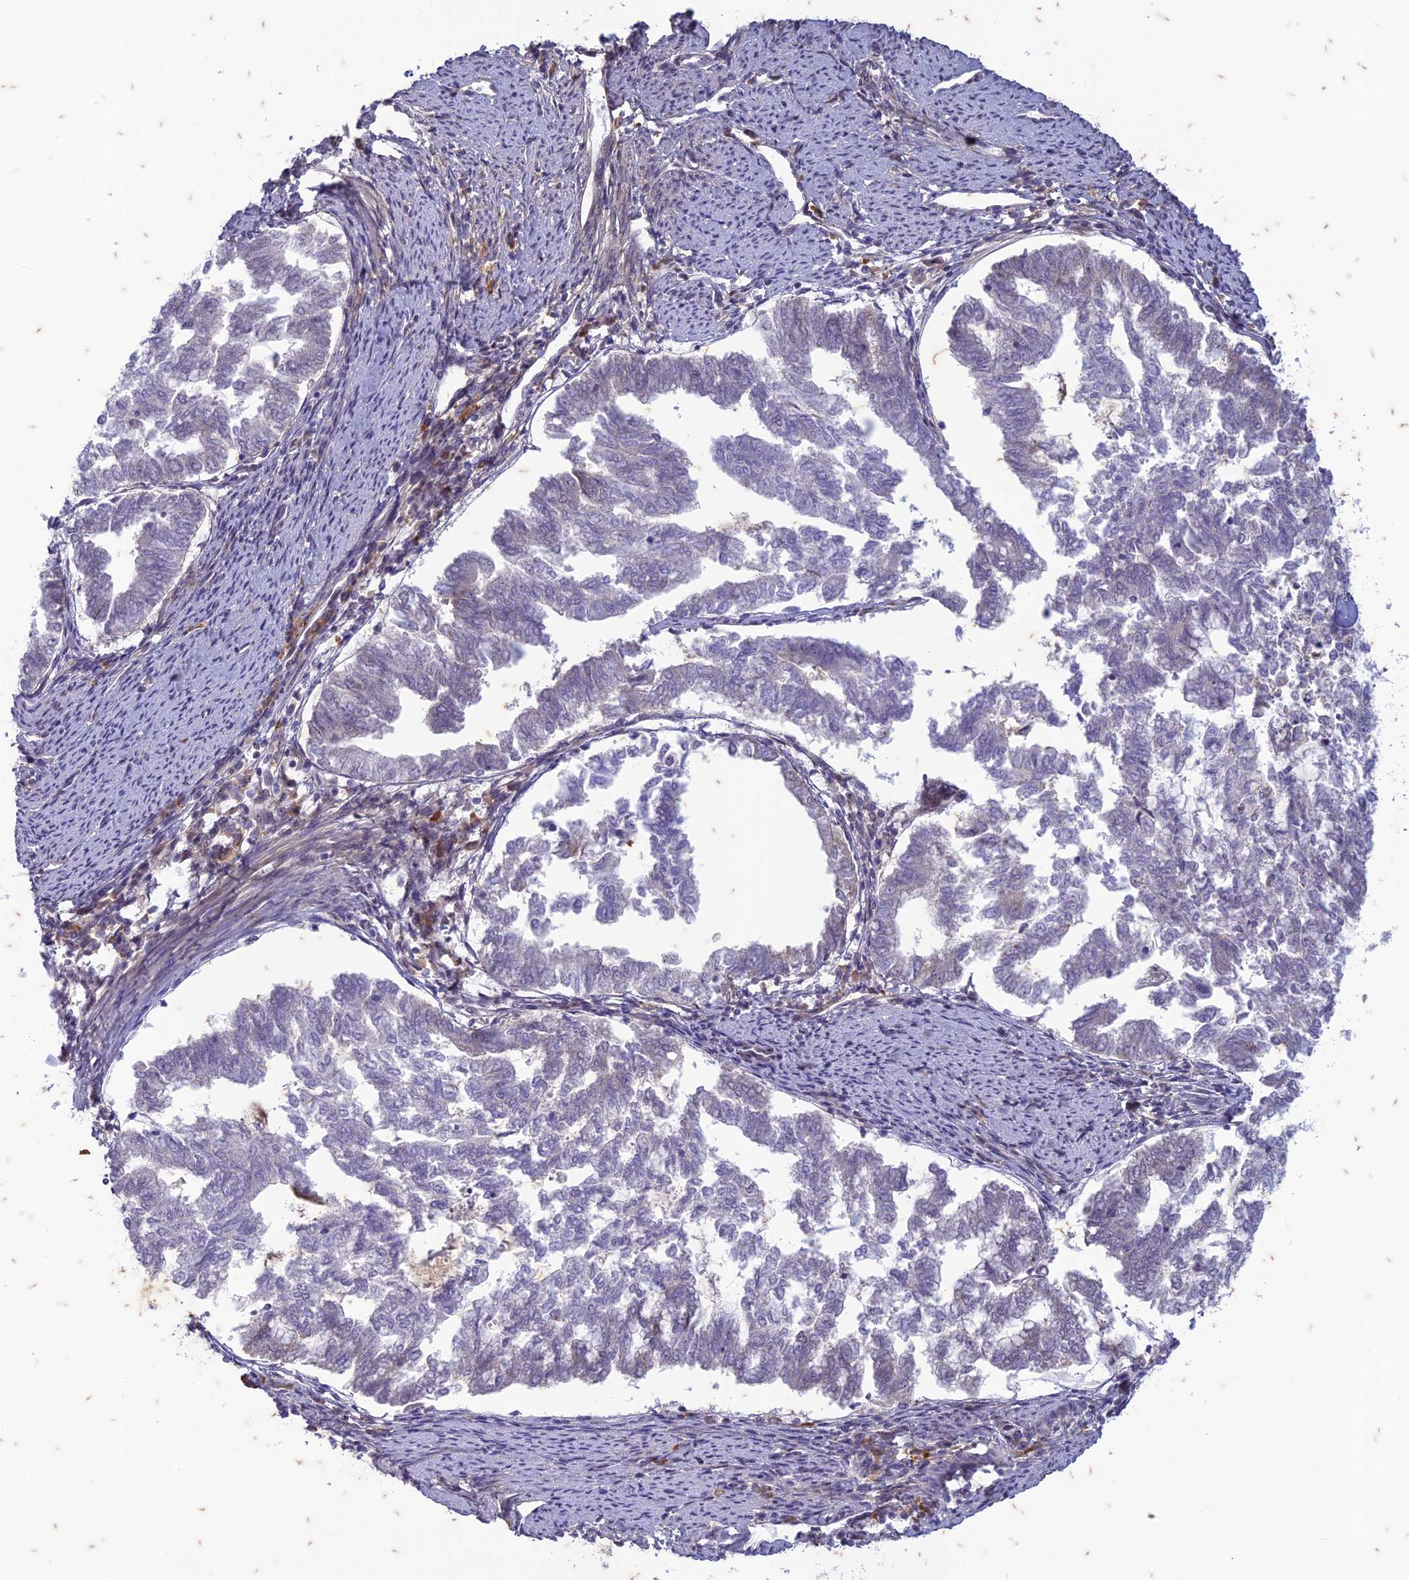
{"staining": {"intensity": "negative", "quantity": "none", "location": "none"}, "tissue": "endometrial cancer", "cell_type": "Tumor cells", "image_type": "cancer", "snomed": [{"axis": "morphology", "description": "Adenocarcinoma, NOS"}, {"axis": "topography", "description": "Endometrium"}], "caption": "High magnification brightfield microscopy of adenocarcinoma (endometrial) stained with DAB (brown) and counterstained with hematoxylin (blue): tumor cells show no significant positivity.", "gene": "PABPN1L", "patient": {"sex": "female", "age": 79}}